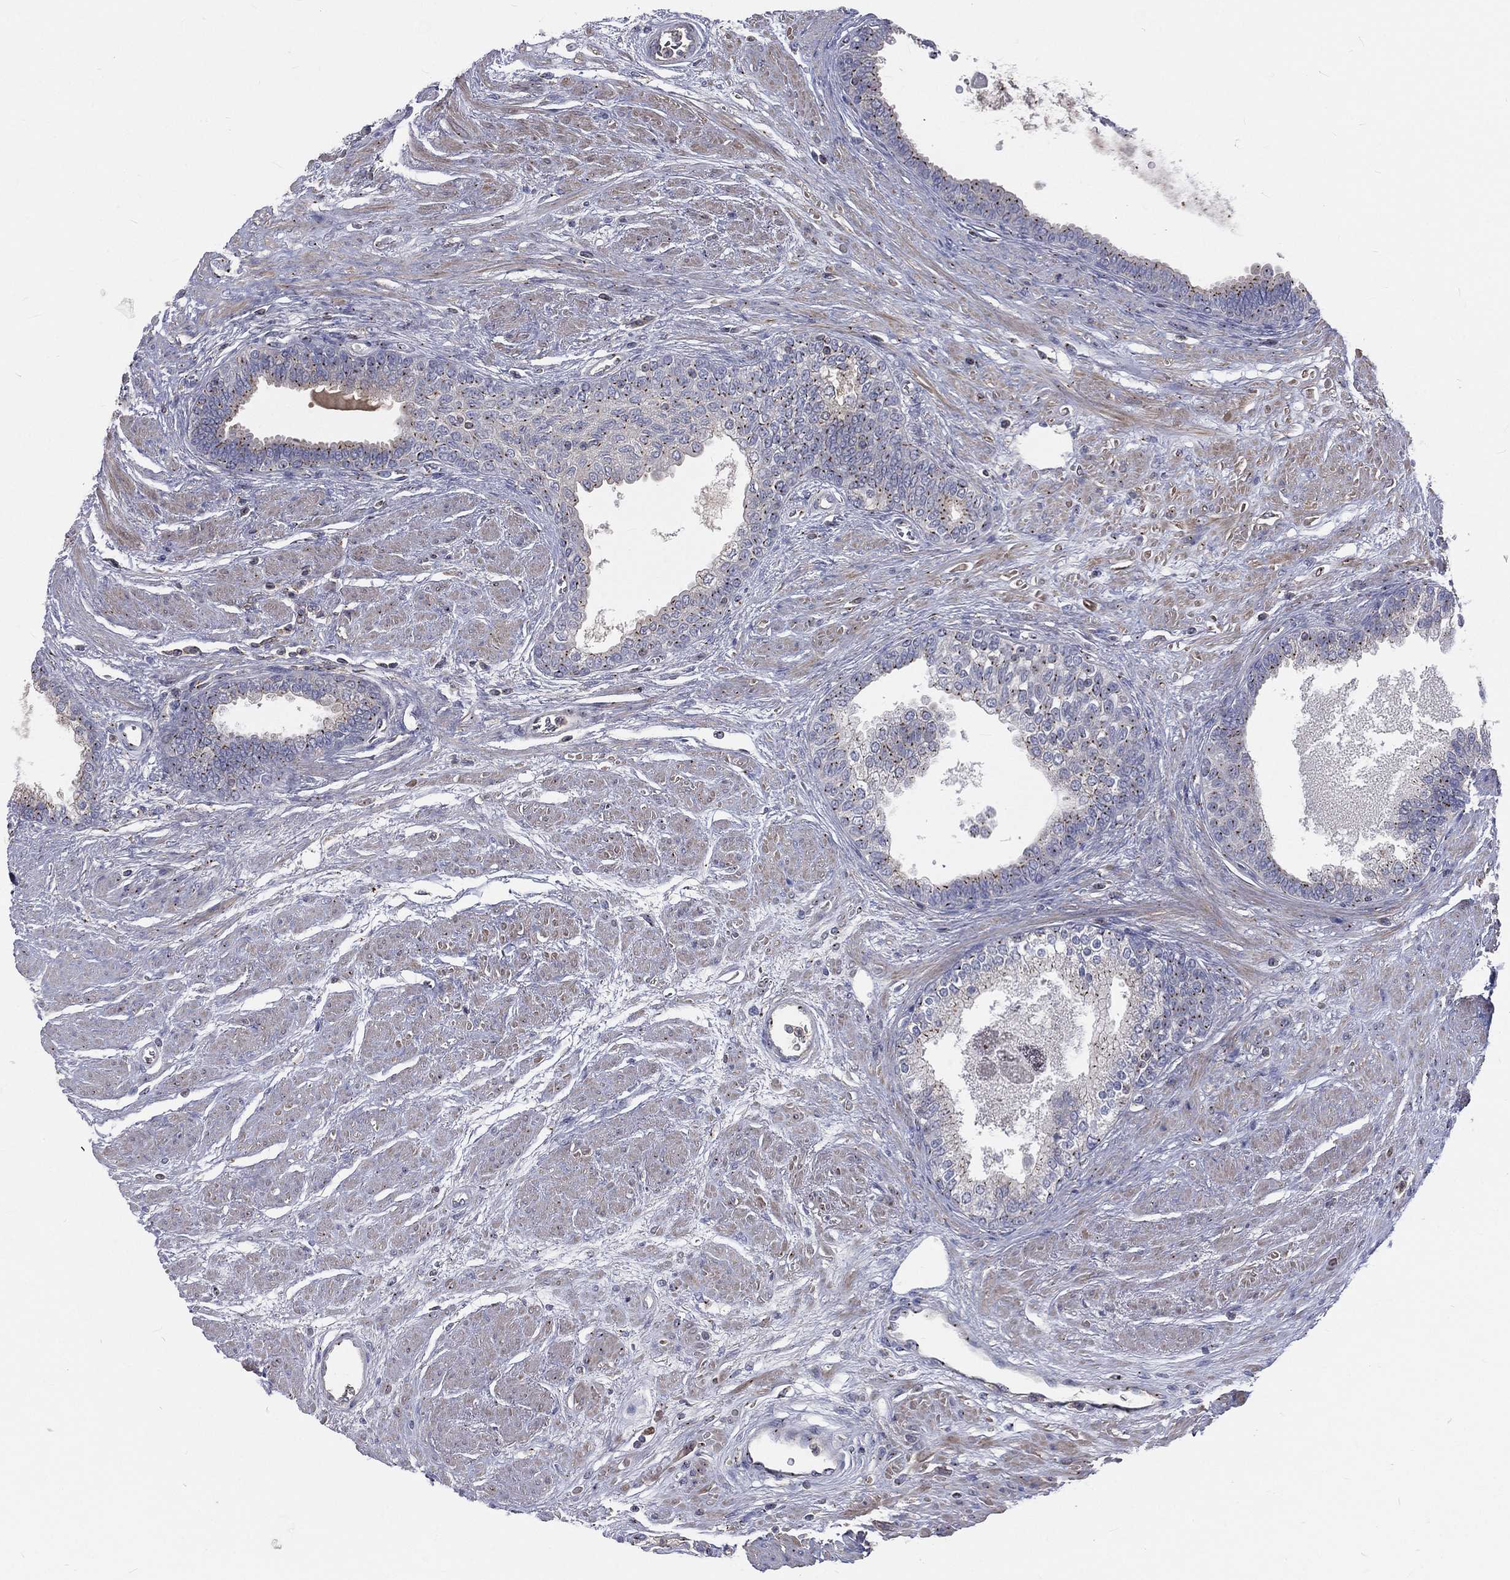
{"staining": {"intensity": "moderate", "quantity": ">75%", "location": "cytoplasmic/membranous"}, "tissue": "prostate cancer", "cell_type": "Tumor cells", "image_type": "cancer", "snomed": [{"axis": "morphology", "description": "Adenocarcinoma, NOS"}, {"axis": "topography", "description": "Prostate and seminal vesicle, NOS"}, {"axis": "topography", "description": "Prostate"}], "caption": "Immunohistochemical staining of prostate cancer (adenocarcinoma) reveals moderate cytoplasmic/membranous protein expression in about >75% of tumor cells.", "gene": "CROCC", "patient": {"sex": "male", "age": 62}}